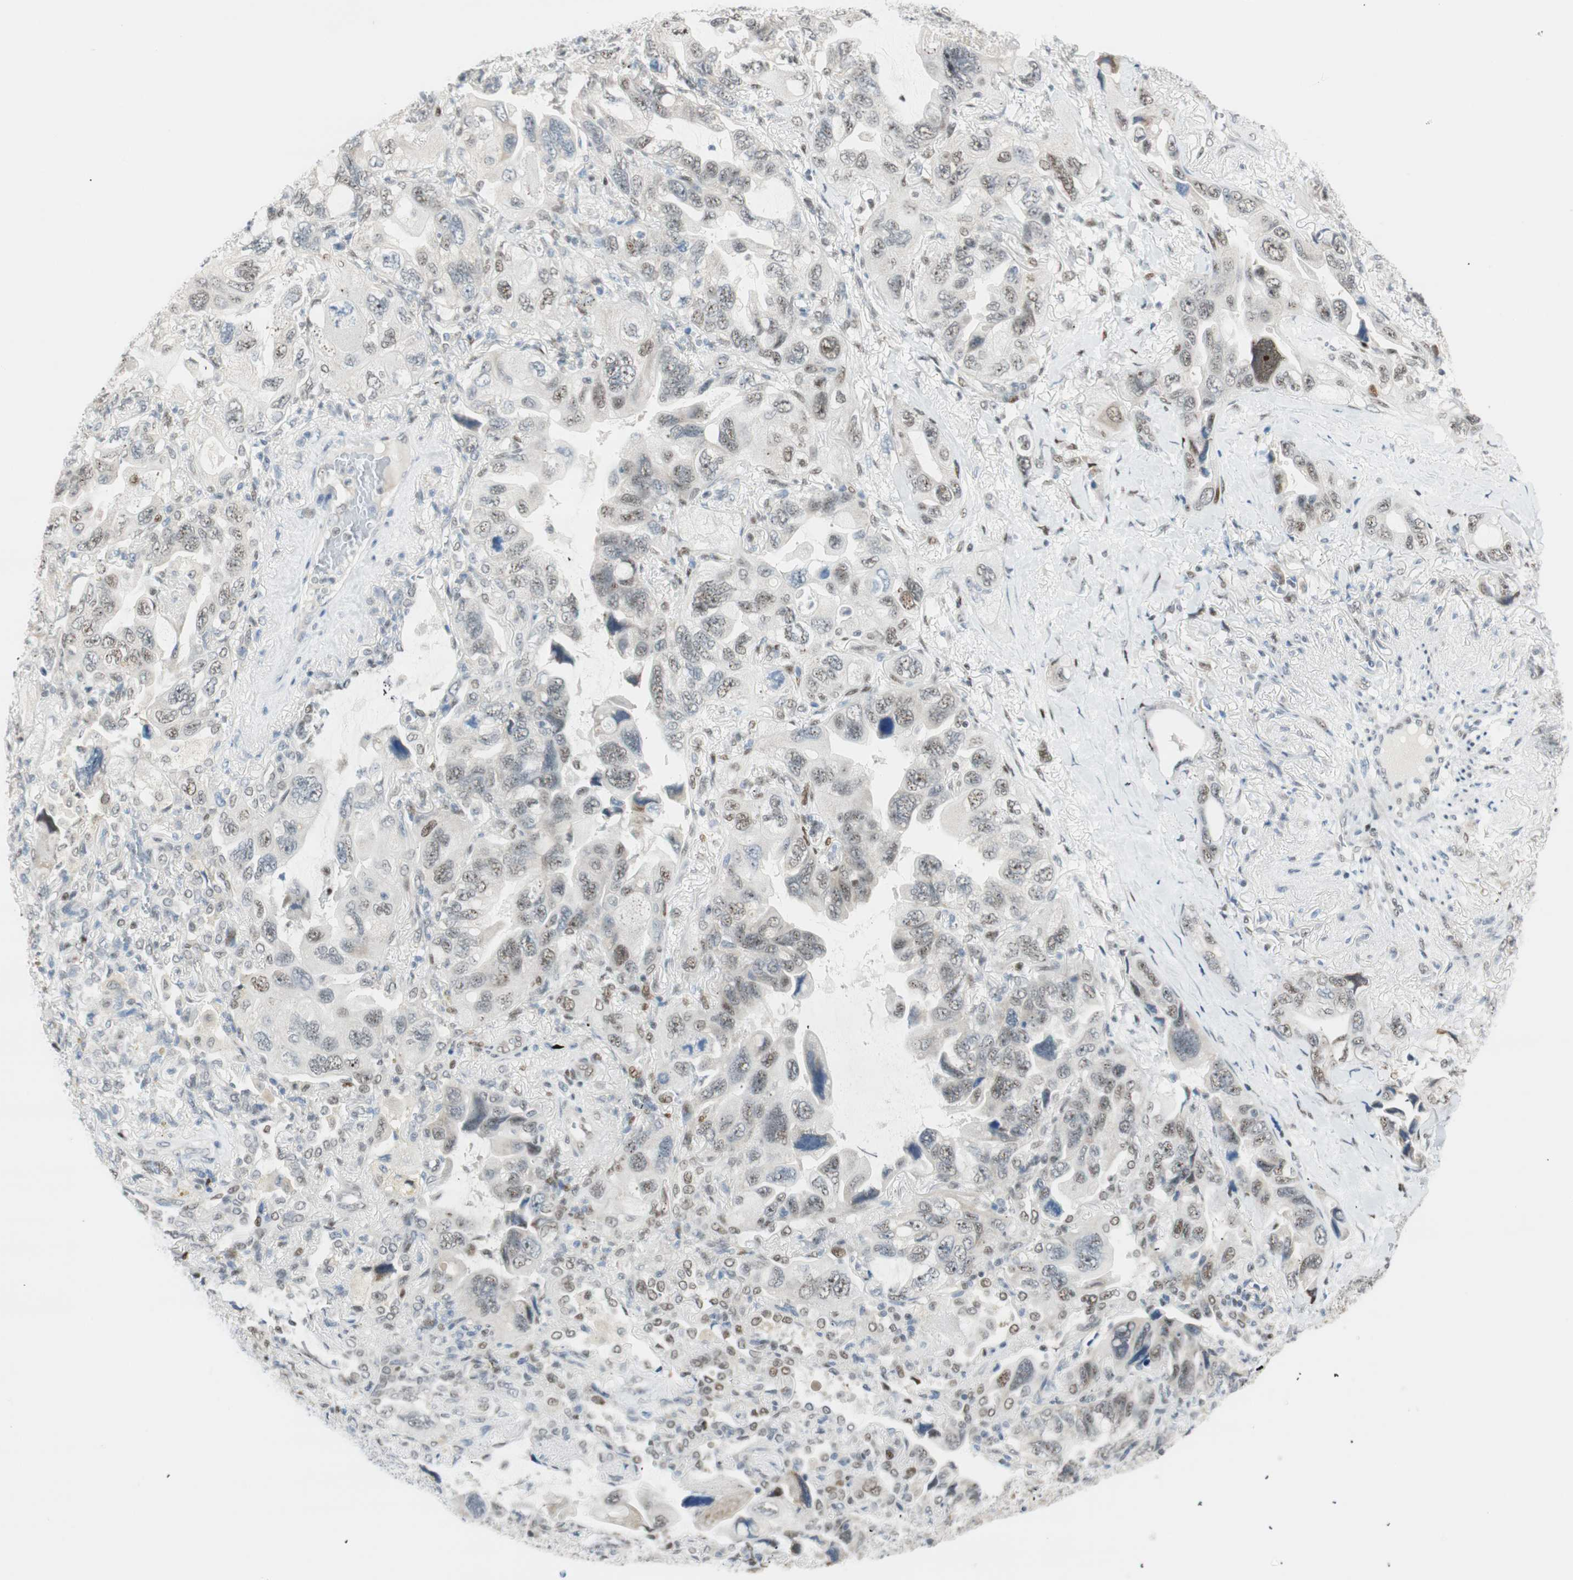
{"staining": {"intensity": "weak", "quantity": "25%-75%", "location": "nuclear"}, "tissue": "lung cancer", "cell_type": "Tumor cells", "image_type": "cancer", "snomed": [{"axis": "morphology", "description": "Squamous cell carcinoma, NOS"}, {"axis": "topography", "description": "Lung"}], "caption": "Lung cancer was stained to show a protein in brown. There is low levels of weak nuclear expression in approximately 25%-75% of tumor cells.", "gene": "MSX2", "patient": {"sex": "female", "age": 73}}